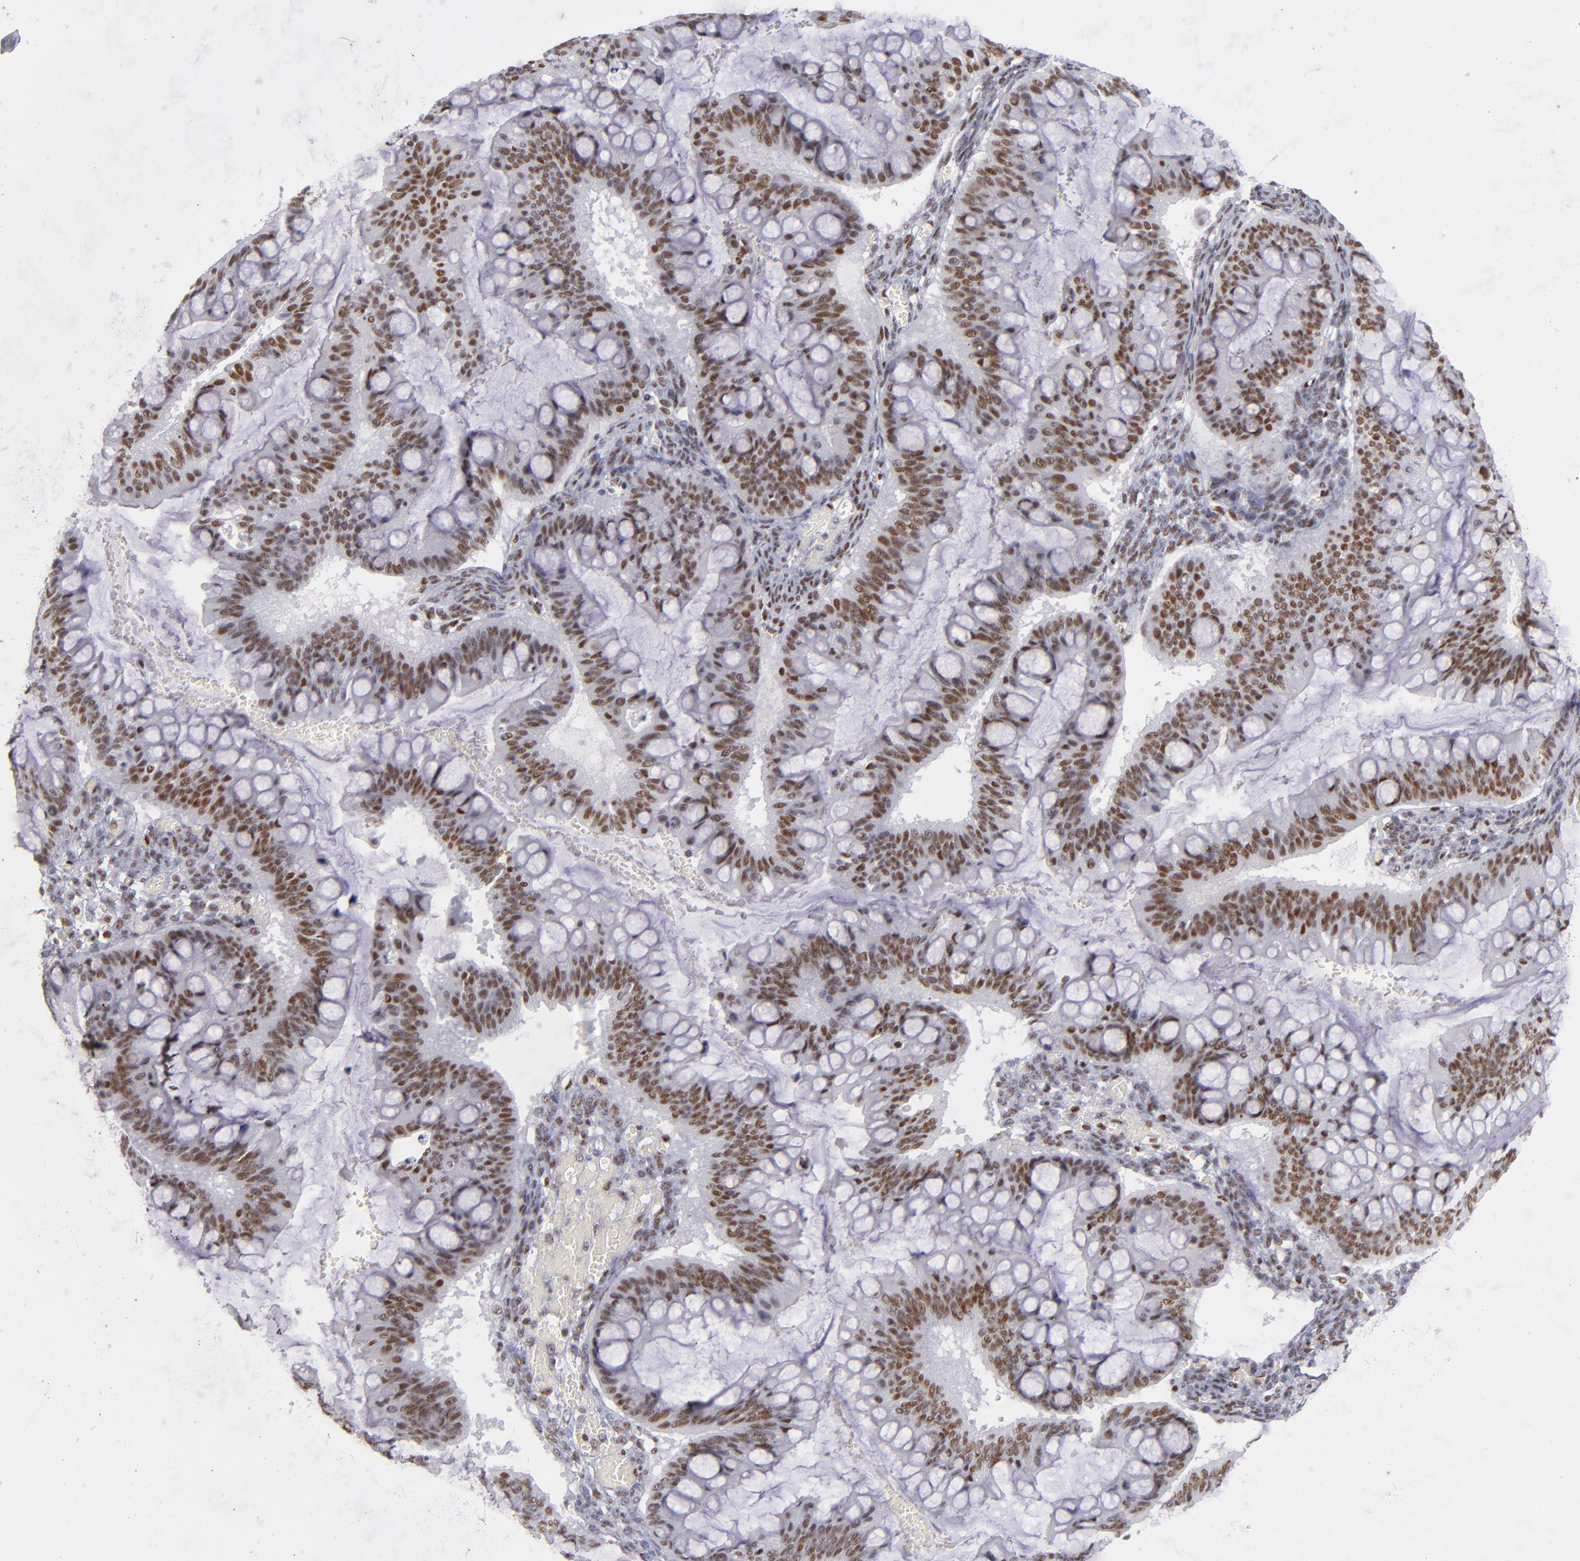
{"staining": {"intensity": "strong", "quantity": ">75%", "location": "nuclear"}, "tissue": "ovarian cancer", "cell_type": "Tumor cells", "image_type": "cancer", "snomed": [{"axis": "morphology", "description": "Cystadenocarcinoma, mucinous, NOS"}, {"axis": "topography", "description": "Ovary"}], "caption": "Ovarian cancer stained with DAB (3,3'-diaminobenzidine) immunohistochemistry (IHC) exhibits high levels of strong nuclear expression in approximately >75% of tumor cells.", "gene": "TOP3A", "patient": {"sex": "female", "age": 73}}